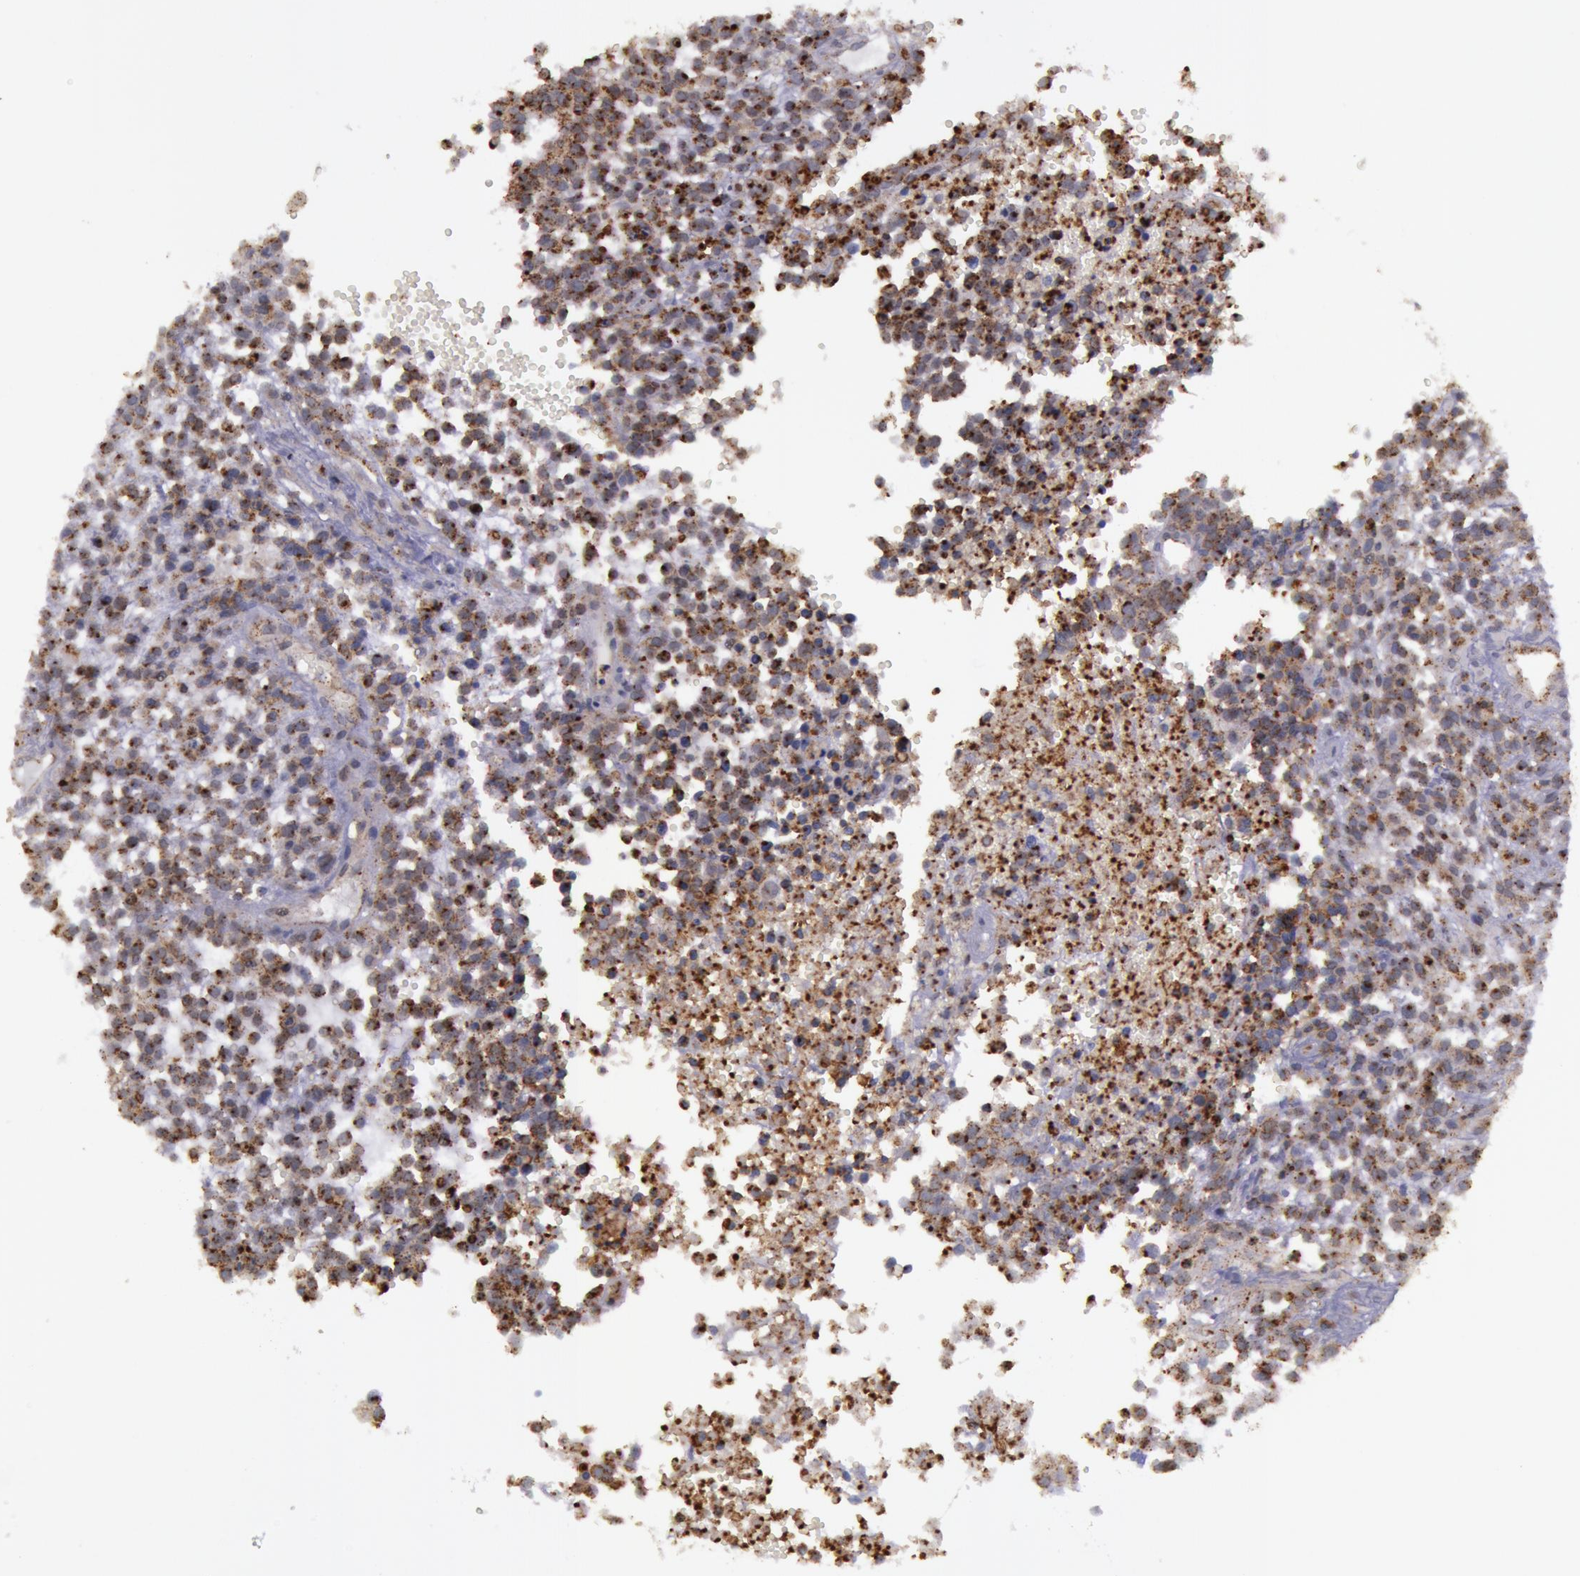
{"staining": {"intensity": "moderate", "quantity": ">75%", "location": "cytoplasmic/membranous"}, "tissue": "glioma", "cell_type": "Tumor cells", "image_type": "cancer", "snomed": [{"axis": "morphology", "description": "Glioma, malignant, High grade"}, {"axis": "topography", "description": "Brain"}], "caption": "Glioma tissue reveals moderate cytoplasmic/membranous positivity in about >75% of tumor cells", "gene": "FLOT2", "patient": {"sex": "male", "age": 66}}